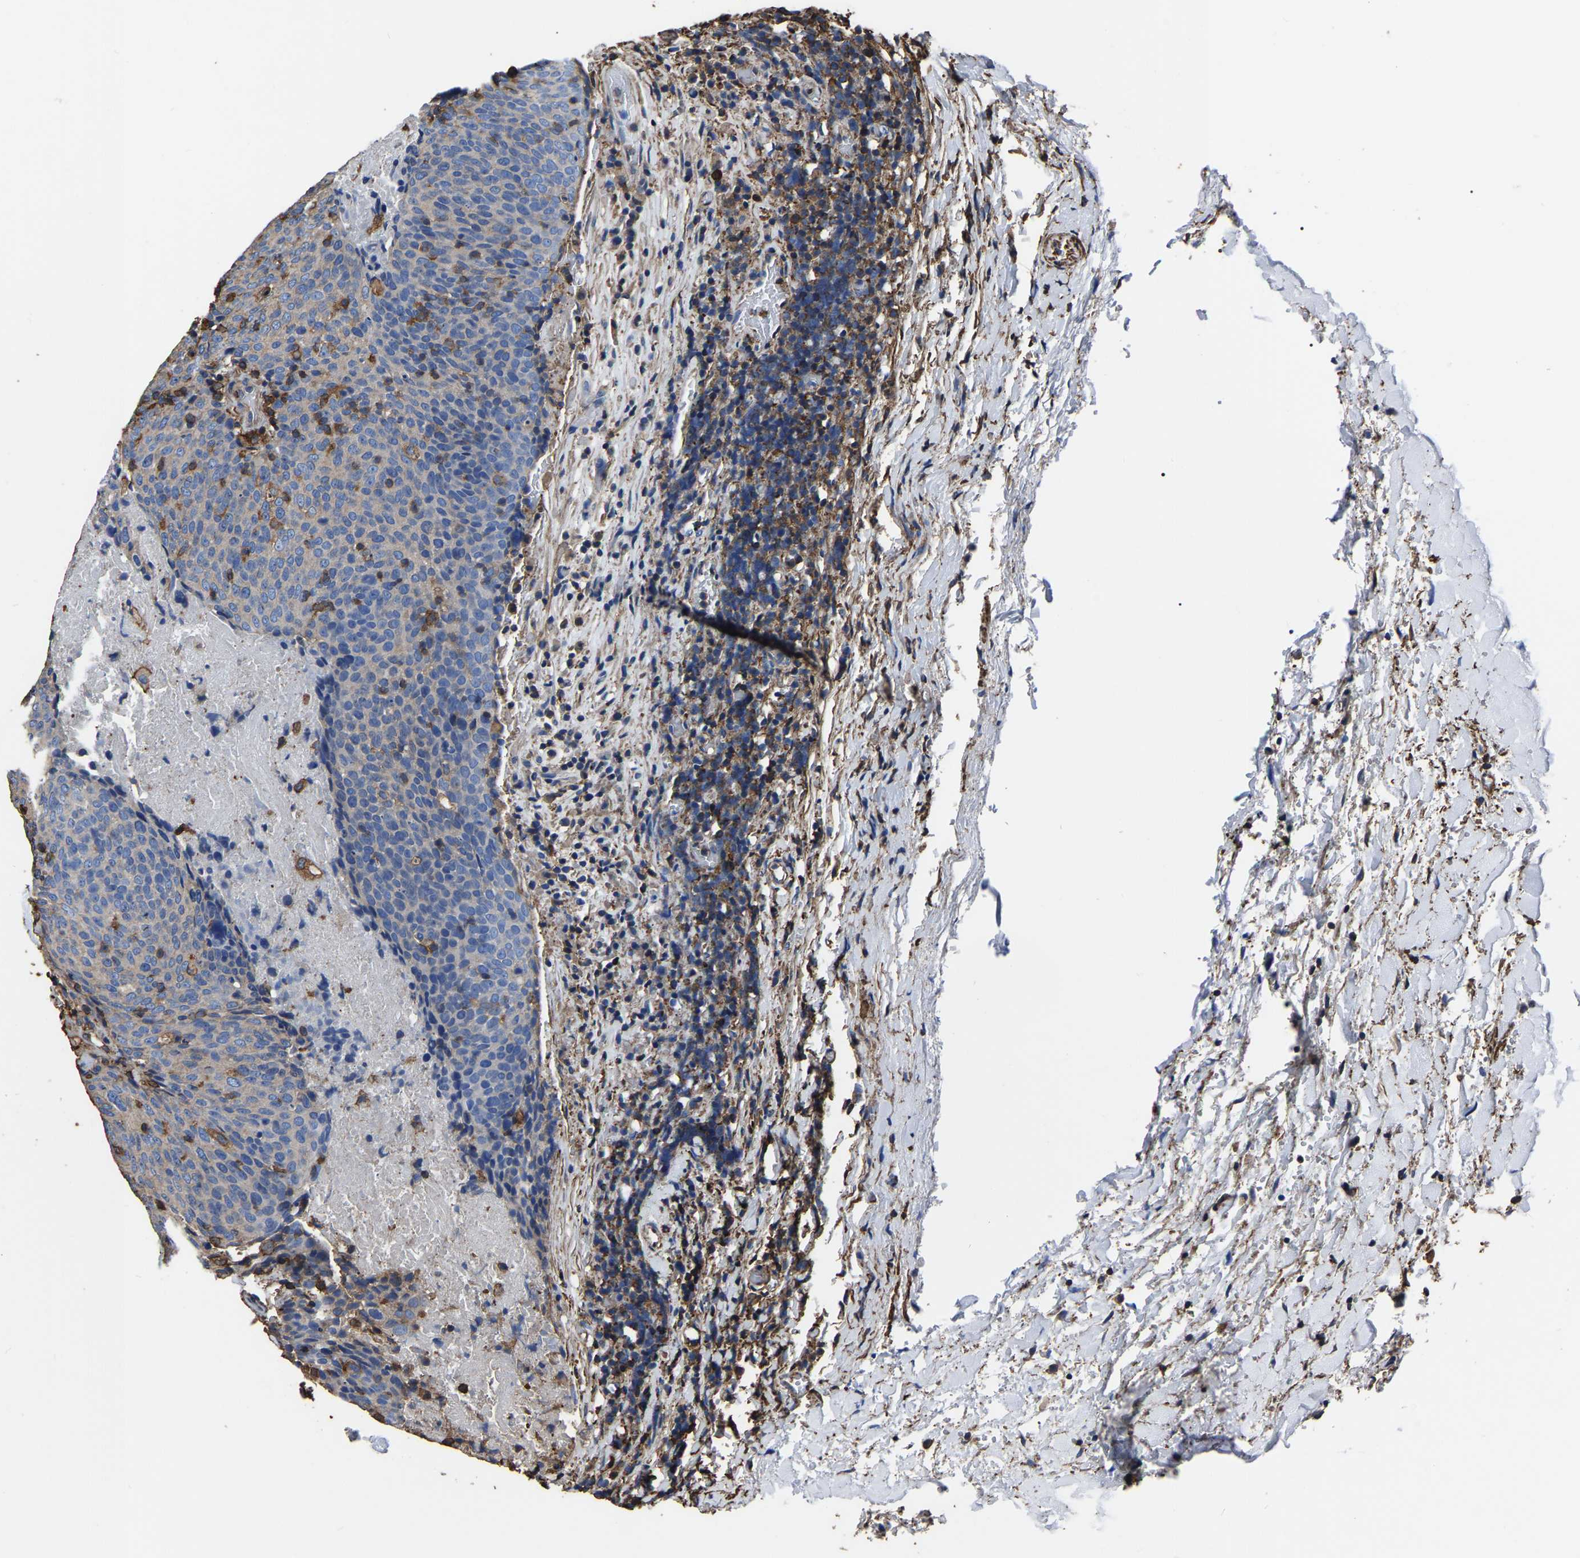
{"staining": {"intensity": "negative", "quantity": "none", "location": "none"}, "tissue": "head and neck cancer", "cell_type": "Tumor cells", "image_type": "cancer", "snomed": [{"axis": "morphology", "description": "Squamous cell carcinoma, NOS"}, {"axis": "morphology", "description": "Squamous cell carcinoma, metastatic, NOS"}, {"axis": "topography", "description": "Lymph node"}, {"axis": "topography", "description": "Head-Neck"}], "caption": "The photomicrograph reveals no significant staining in tumor cells of head and neck squamous cell carcinoma.", "gene": "ARMT1", "patient": {"sex": "male", "age": 62}}